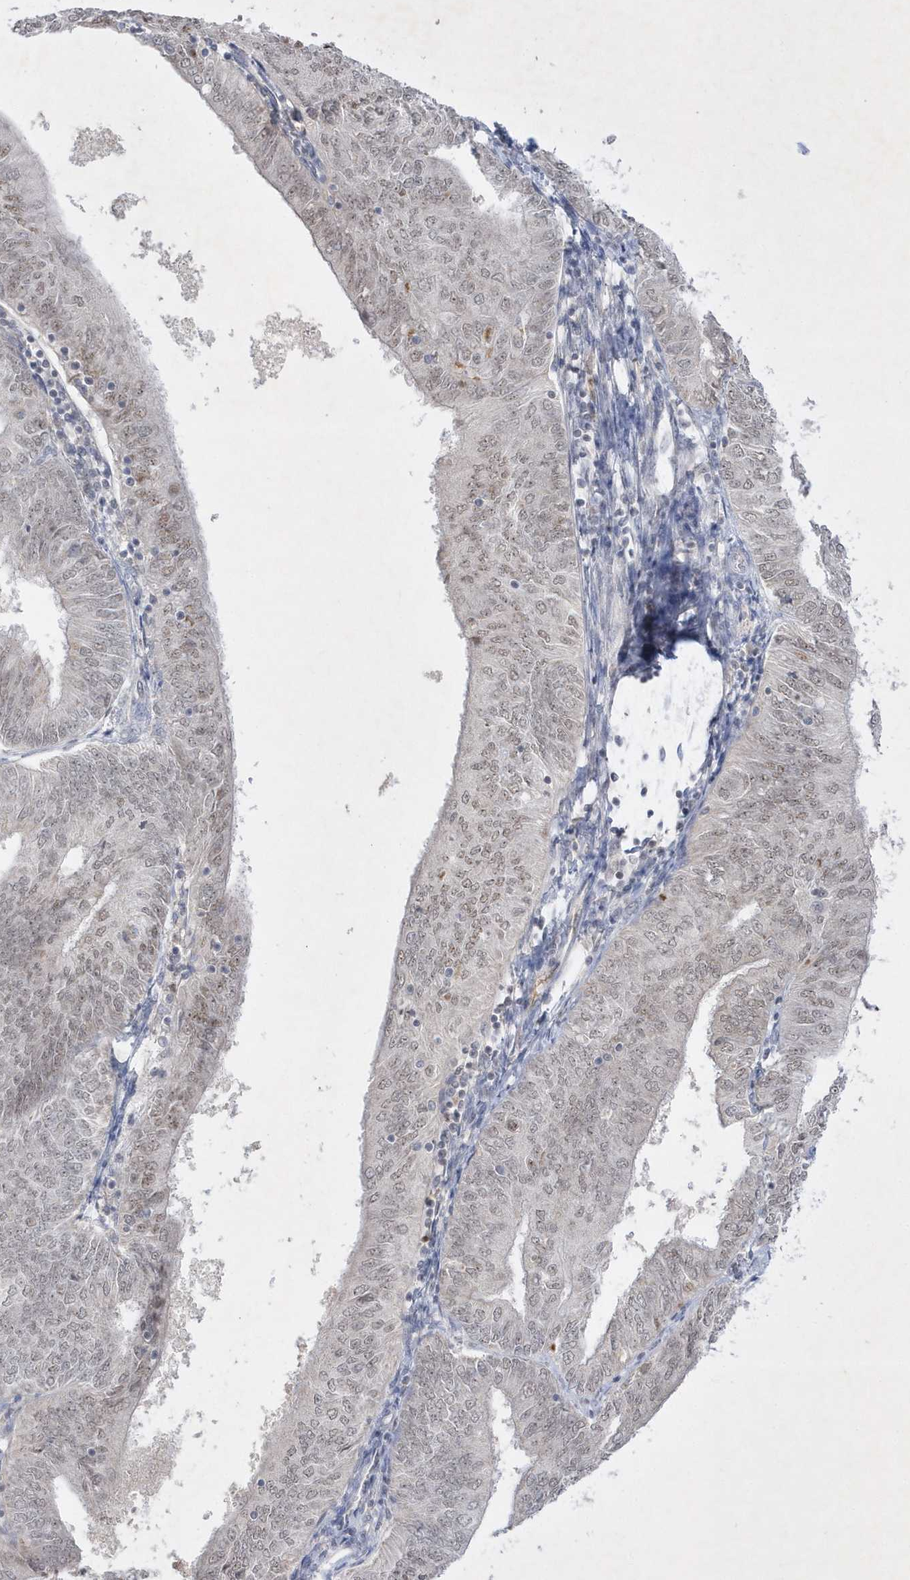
{"staining": {"intensity": "weak", "quantity": "25%-75%", "location": "nuclear"}, "tissue": "endometrial cancer", "cell_type": "Tumor cells", "image_type": "cancer", "snomed": [{"axis": "morphology", "description": "Adenocarcinoma, NOS"}, {"axis": "topography", "description": "Endometrium"}], "caption": "The immunohistochemical stain highlights weak nuclear positivity in tumor cells of endometrial cancer tissue. The protein of interest is stained brown, and the nuclei are stained in blue (DAB (3,3'-diaminobenzidine) IHC with brightfield microscopy, high magnification).", "gene": "CPSF3", "patient": {"sex": "female", "age": 58}}